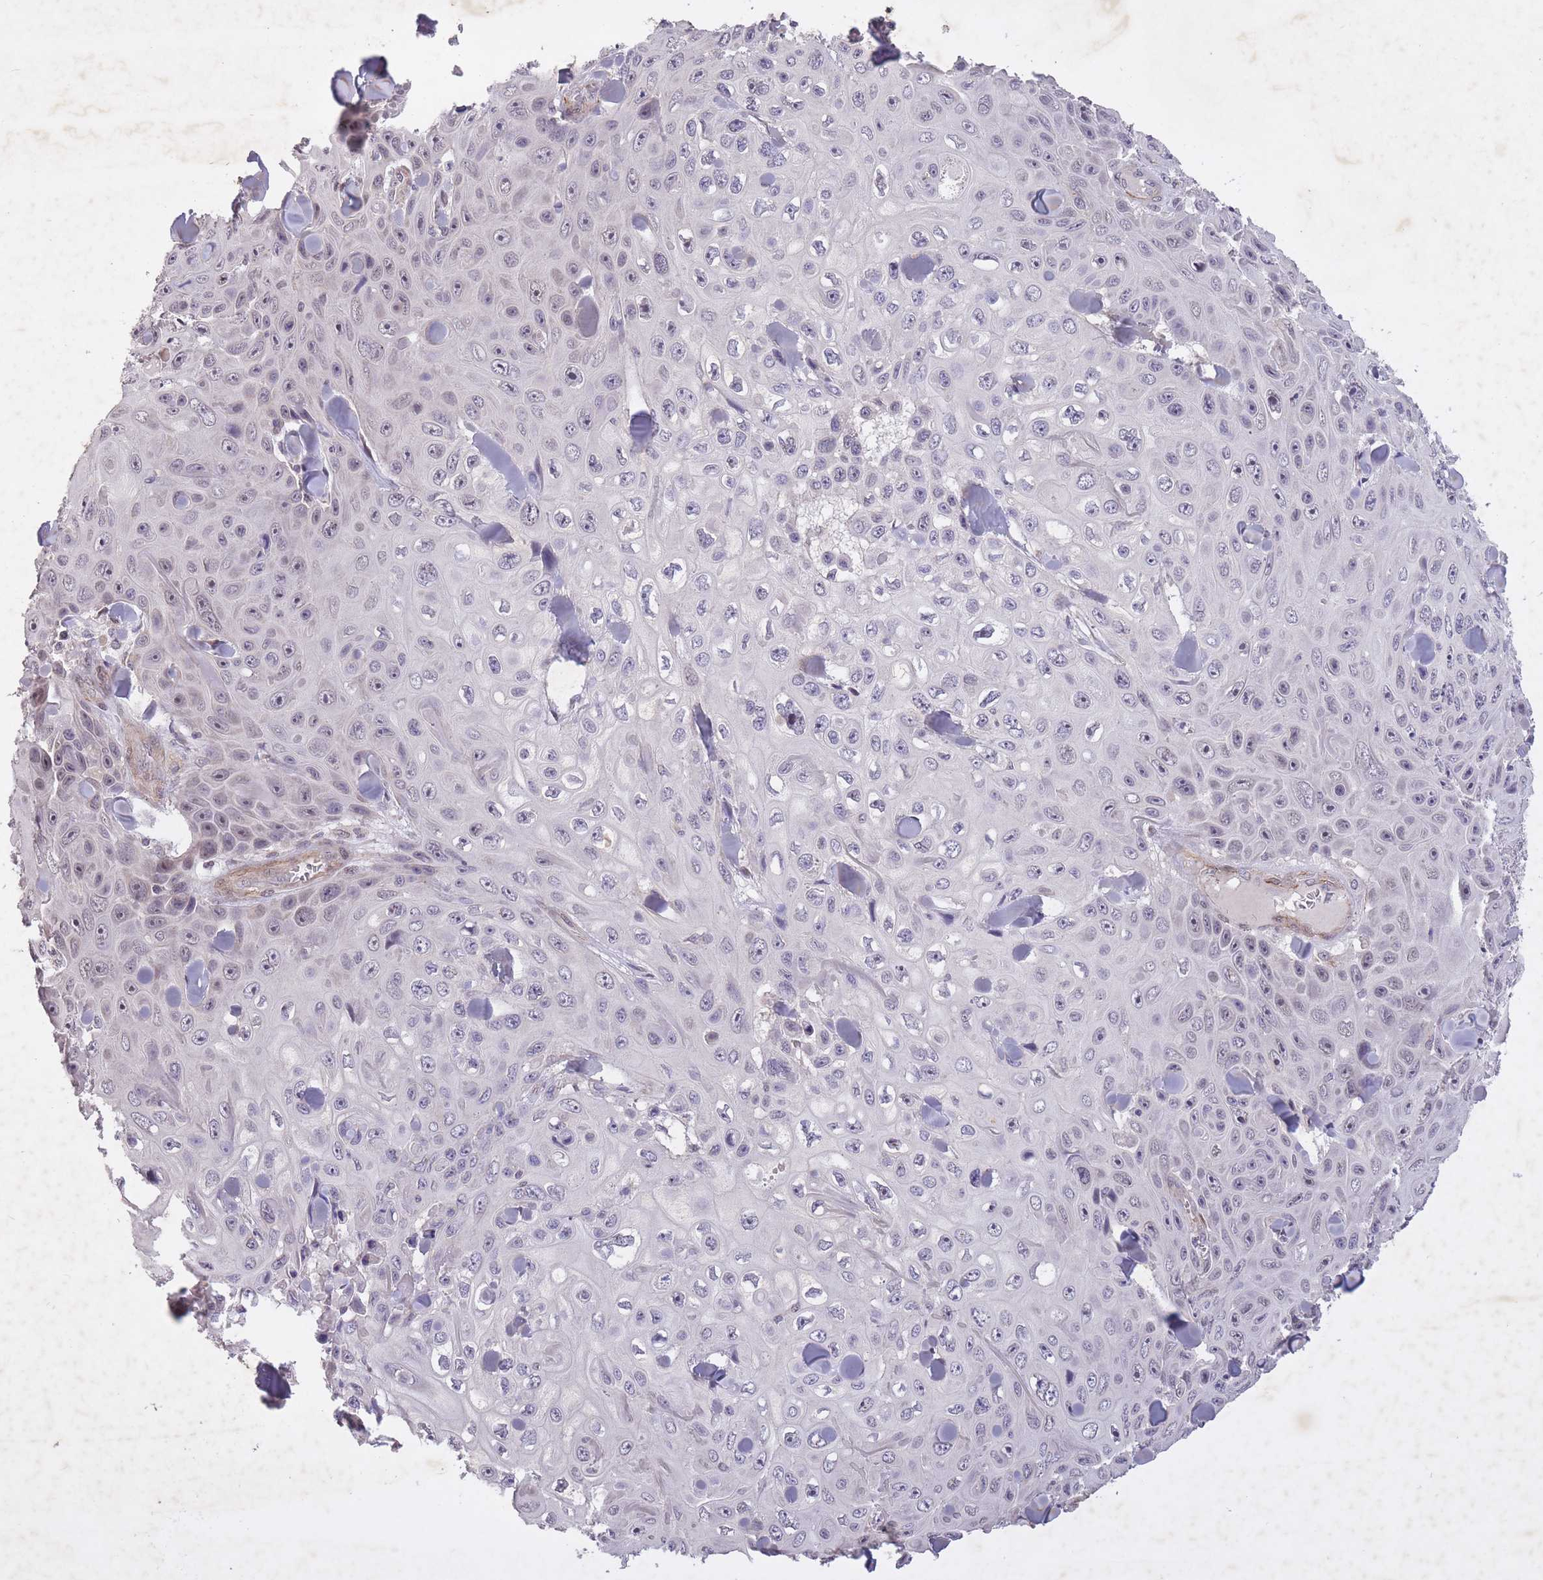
{"staining": {"intensity": "negative", "quantity": "none", "location": "none"}, "tissue": "skin cancer", "cell_type": "Tumor cells", "image_type": "cancer", "snomed": [{"axis": "morphology", "description": "Squamous cell carcinoma, NOS"}, {"axis": "topography", "description": "Skin"}], "caption": "The micrograph displays no significant expression in tumor cells of squamous cell carcinoma (skin). (DAB immunohistochemistry visualized using brightfield microscopy, high magnification).", "gene": "CBX6", "patient": {"sex": "male", "age": 82}}